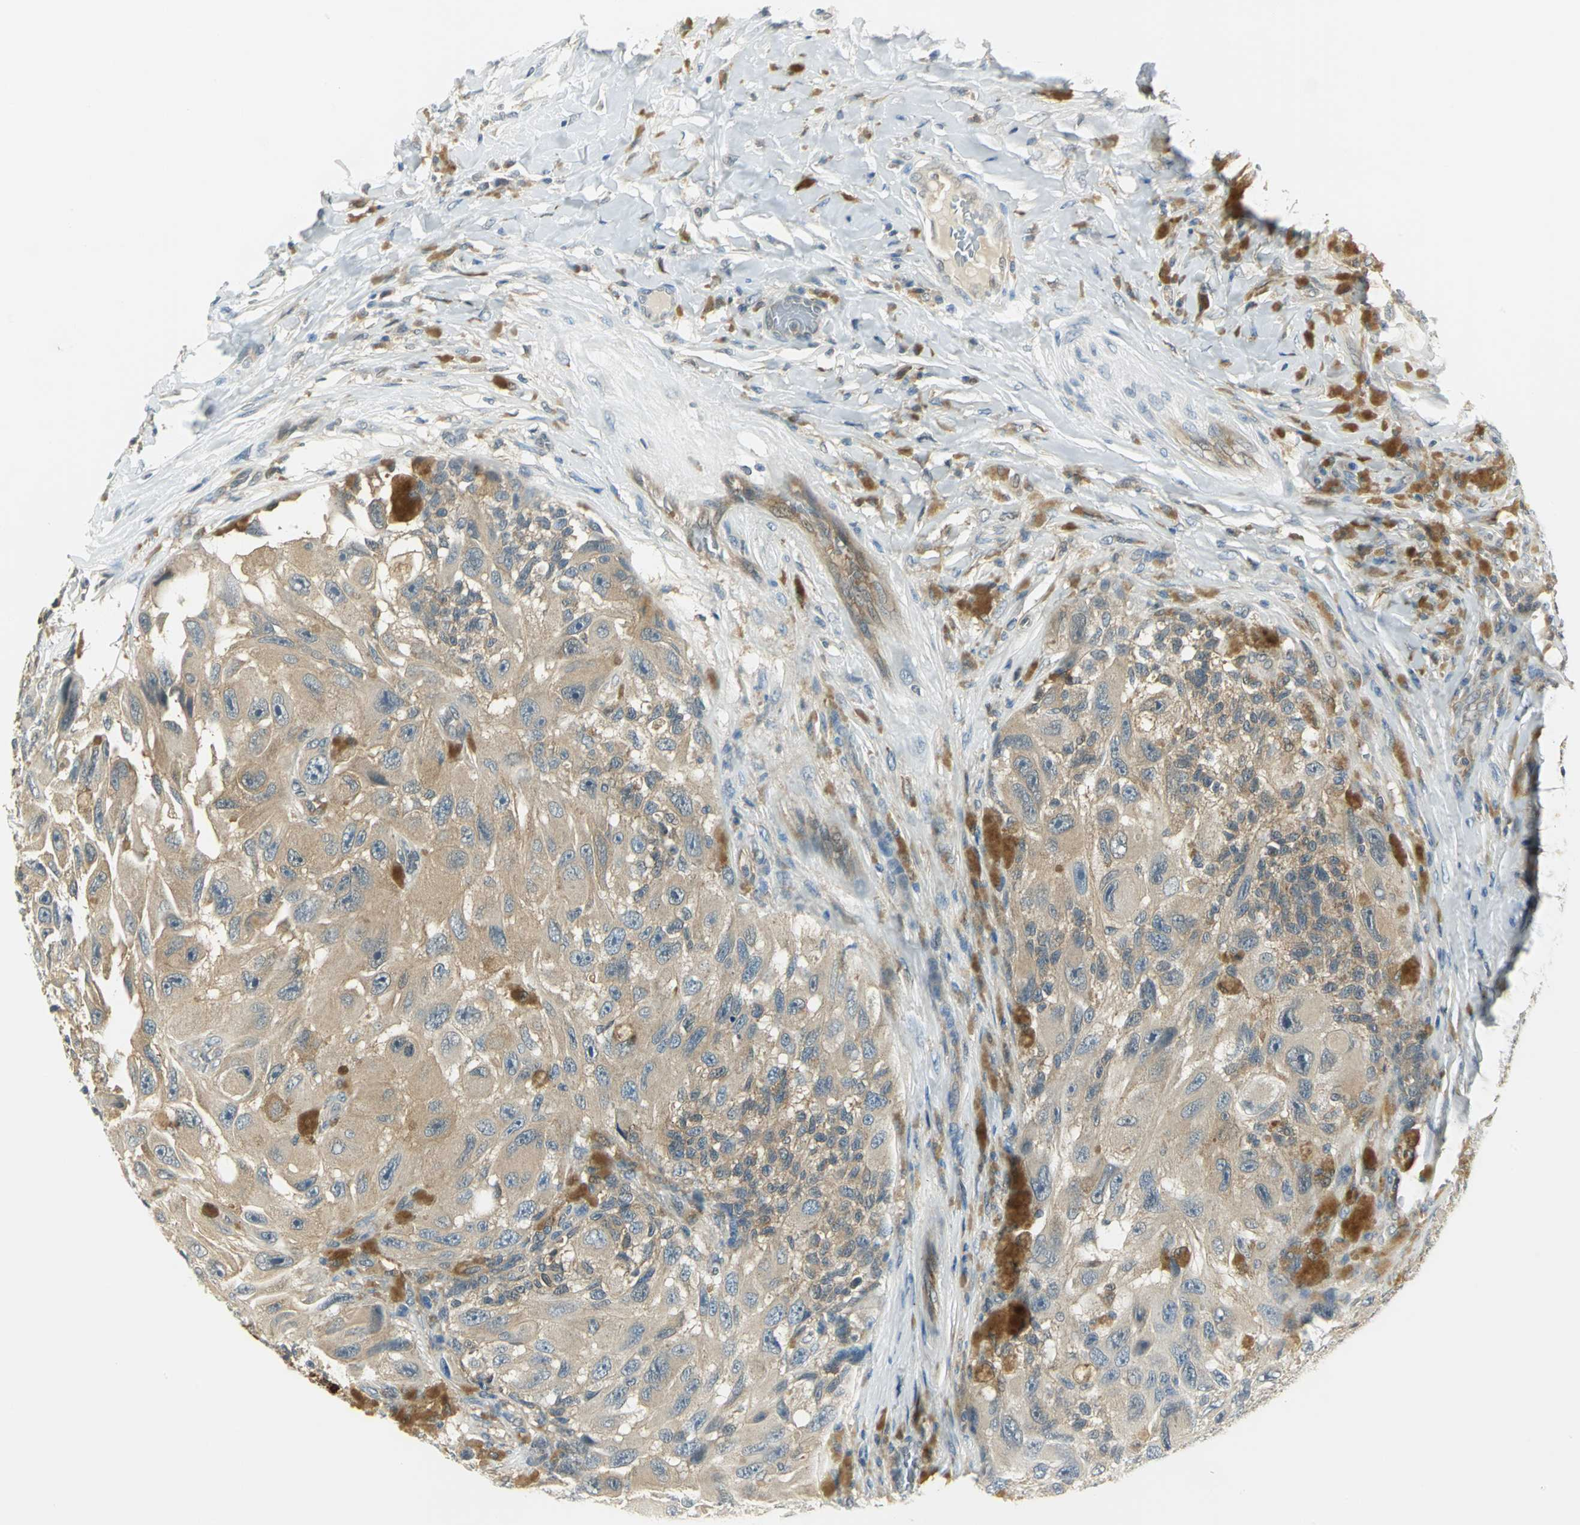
{"staining": {"intensity": "weak", "quantity": ">75%", "location": "cytoplasmic/membranous"}, "tissue": "melanoma", "cell_type": "Tumor cells", "image_type": "cancer", "snomed": [{"axis": "morphology", "description": "Malignant melanoma, NOS"}, {"axis": "topography", "description": "Skin"}], "caption": "Malignant melanoma was stained to show a protein in brown. There is low levels of weak cytoplasmic/membranous expression in about >75% of tumor cells.", "gene": "FYN", "patient": {"sex": "female", "age": 73}}